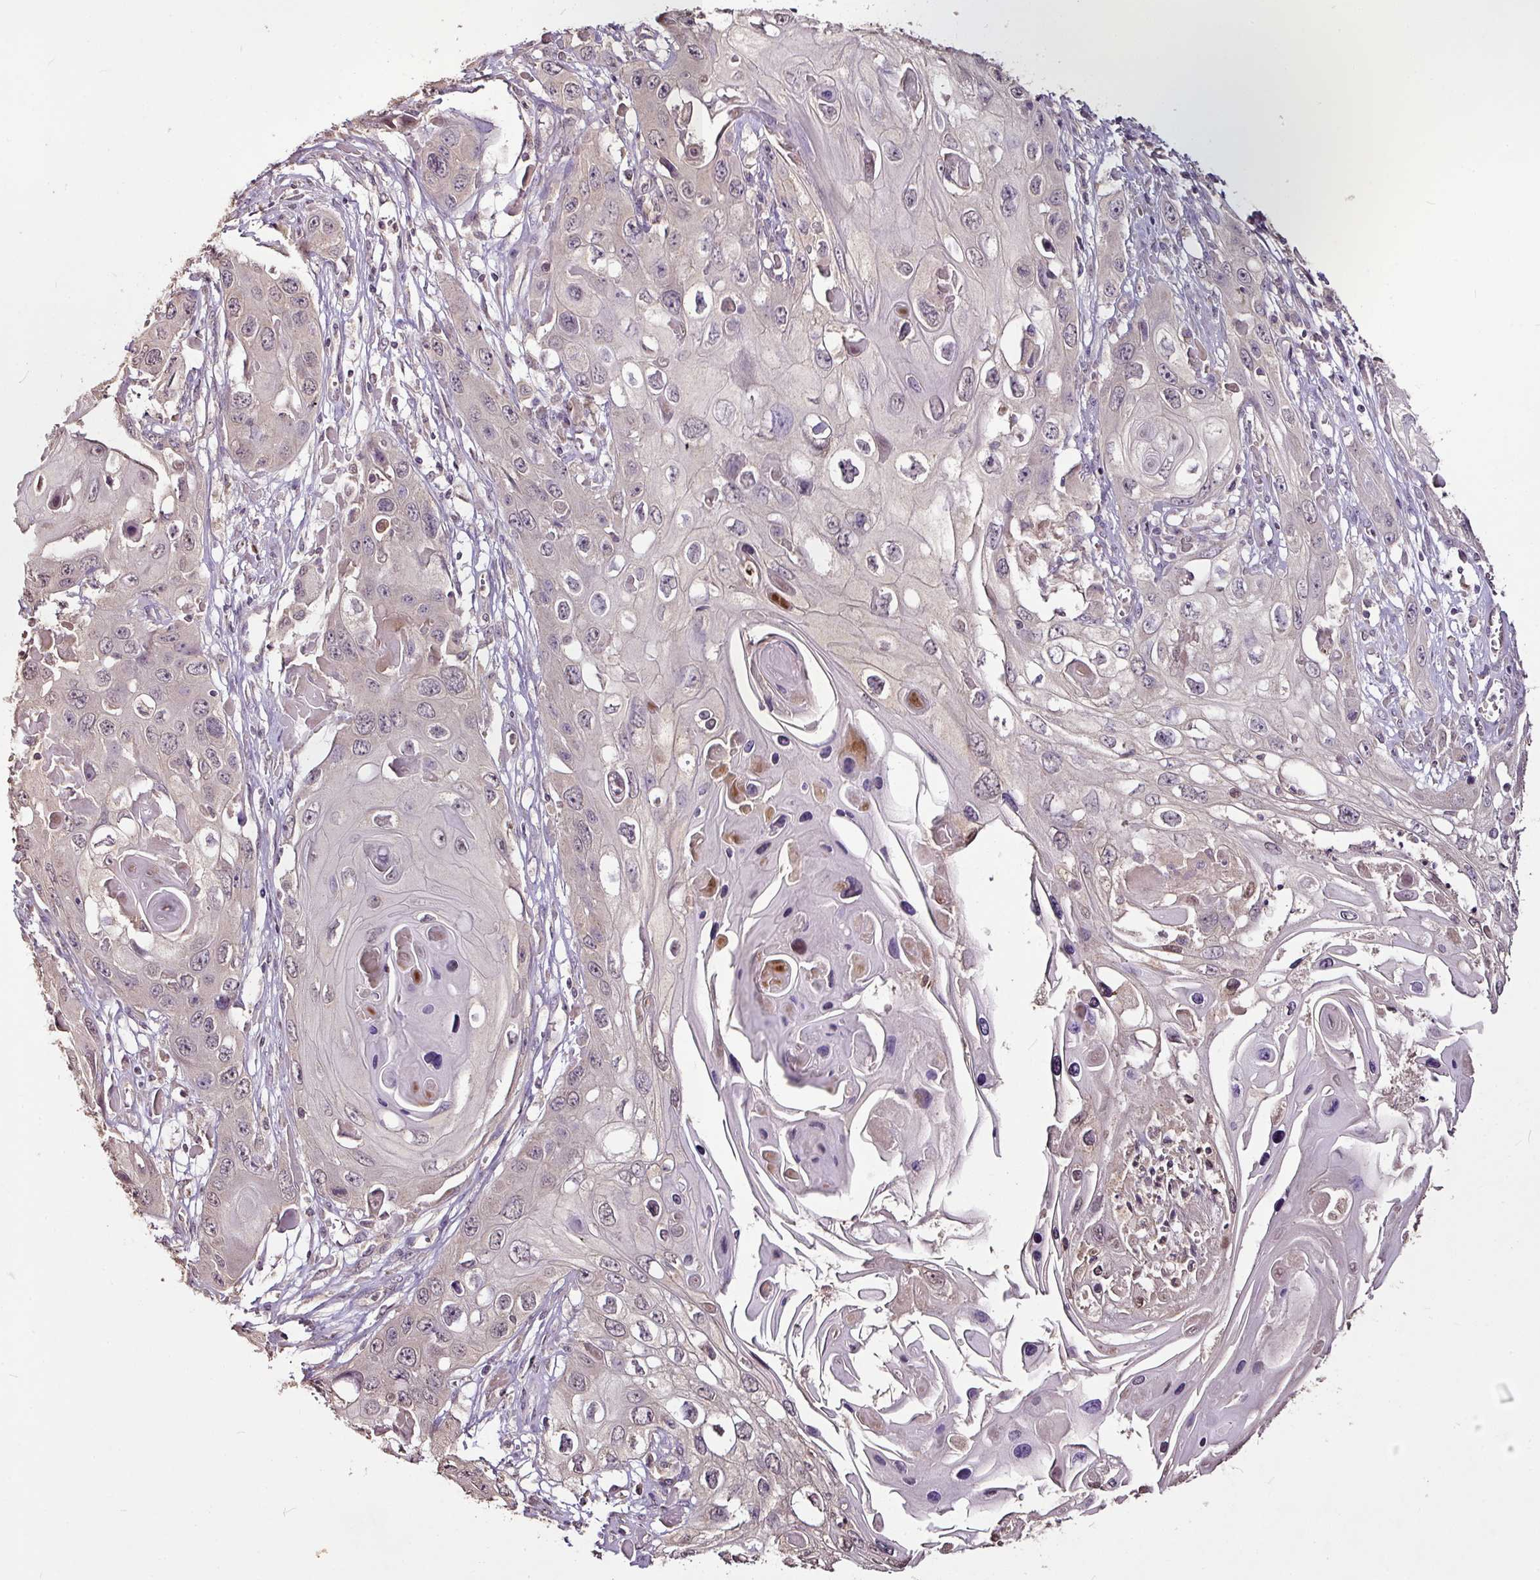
{"staining": {"intensity": "negative", "quantity": "none", "location": "none"}, "tissue": "skin cancer", "cell_type": "Tumor cells", "image_type": "cancer", "snomed": [{"axis": "morphology", "description": "Squamous cell carcinoma, NOS"}, {"axis": "topography", "description": "Skin"}], "caption": "Photomicrograph shows no protein positivity in tumor cells of skin cancer (squamous cell carcinoma) tissue.", "gene": "RPL38", "patient": {"sex": "male", "age": 55}}